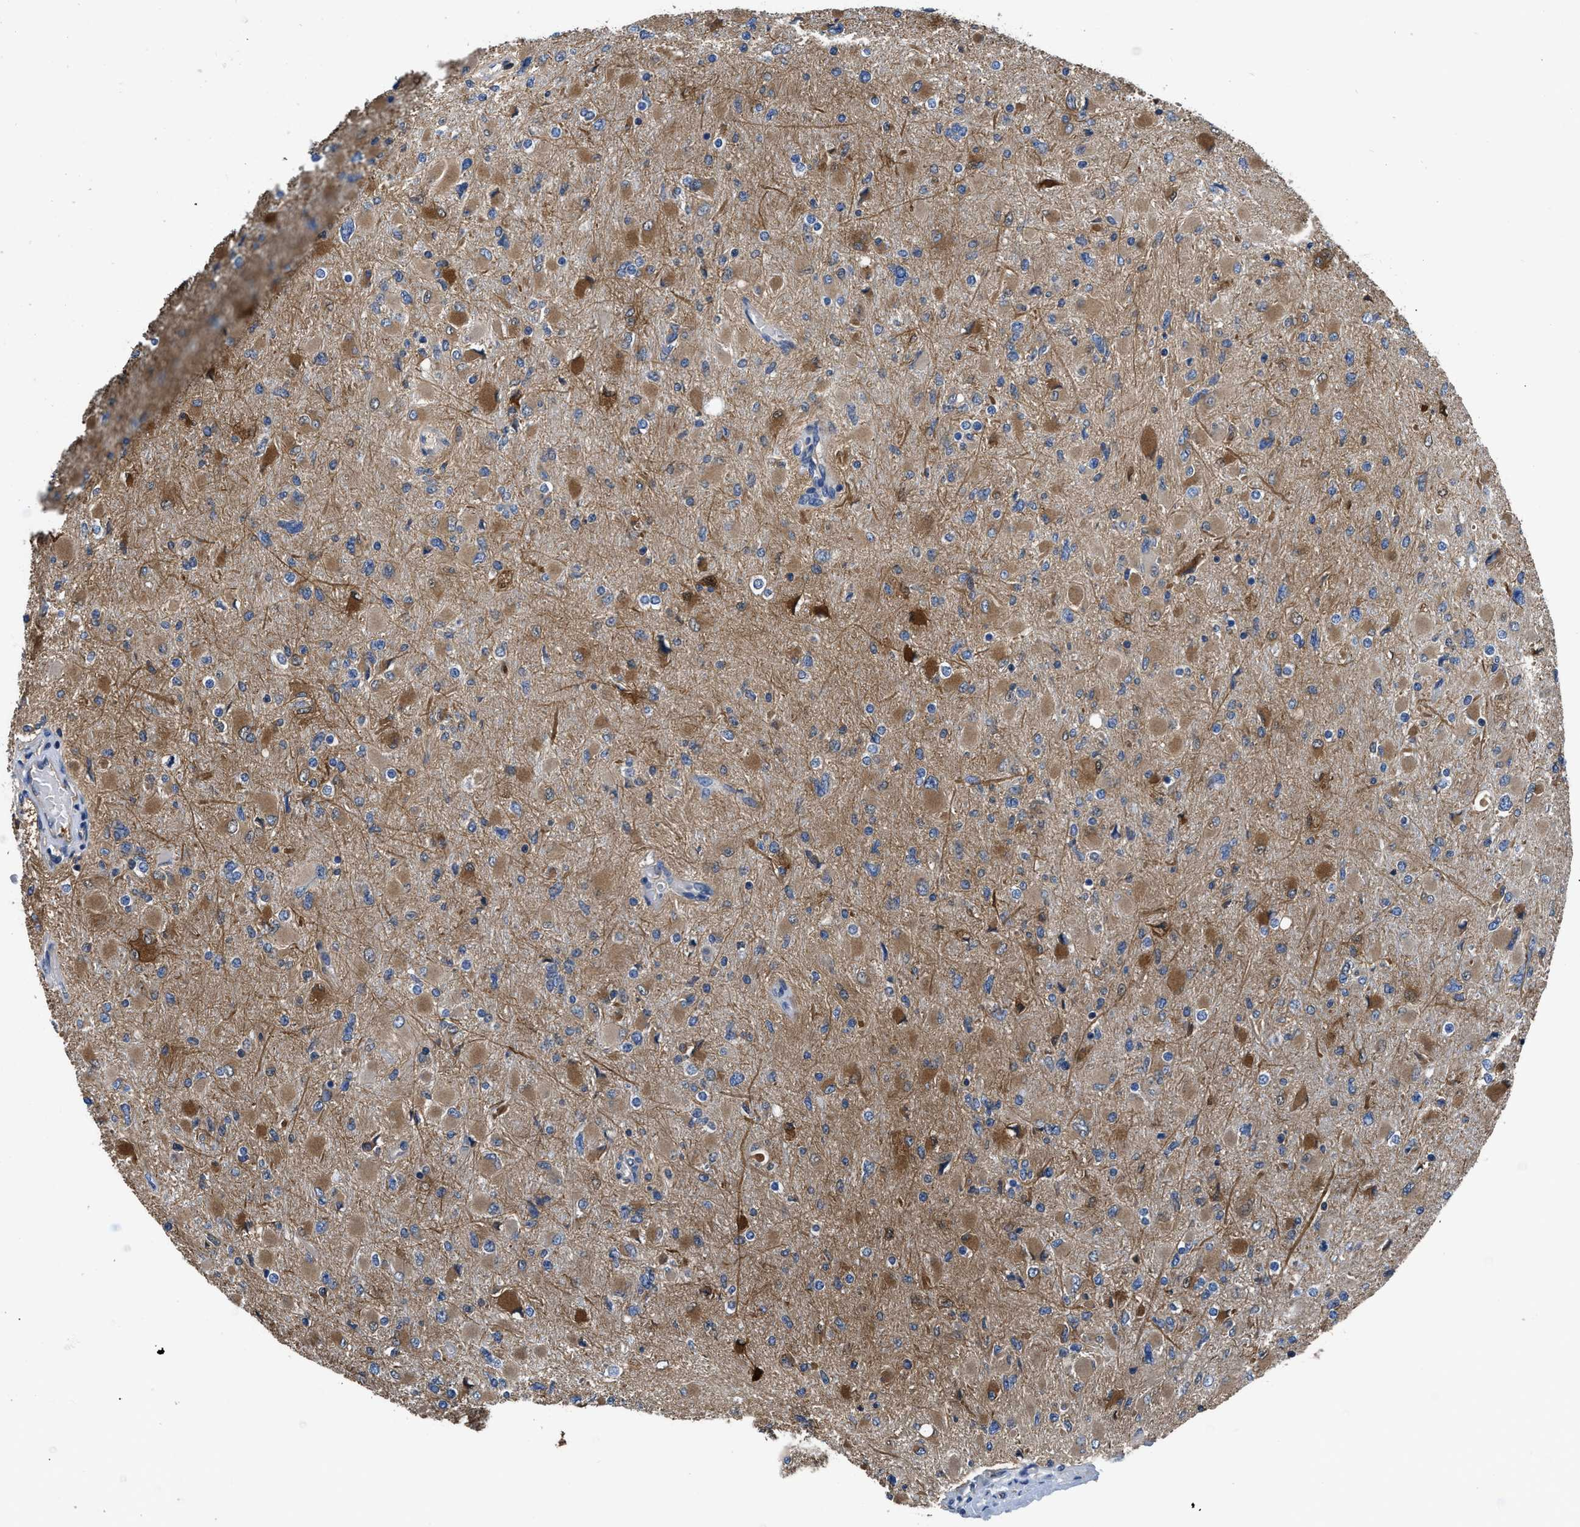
{"staining": {"intensity": "moderate", "quantity": "25%-75%", "location": "cytoplasmic/membranous"}, "tissue": "glioma", "cell_type": "Tumor cells", "image_type": "cancer", "snomed": [{"axis": "morphology", "description": "Glioma, malignant, High grade"}, {"axis": "topography", "description": "Cerebral cortex"}], "caption": "Protein staining of malignant glioma (high-grade) tissue reveals moderate cytoplasmic/membranous staining in about 25%-75% of tumor cells.", "gene": "PKM", "patient": {"sex": "female", "age": 36}}